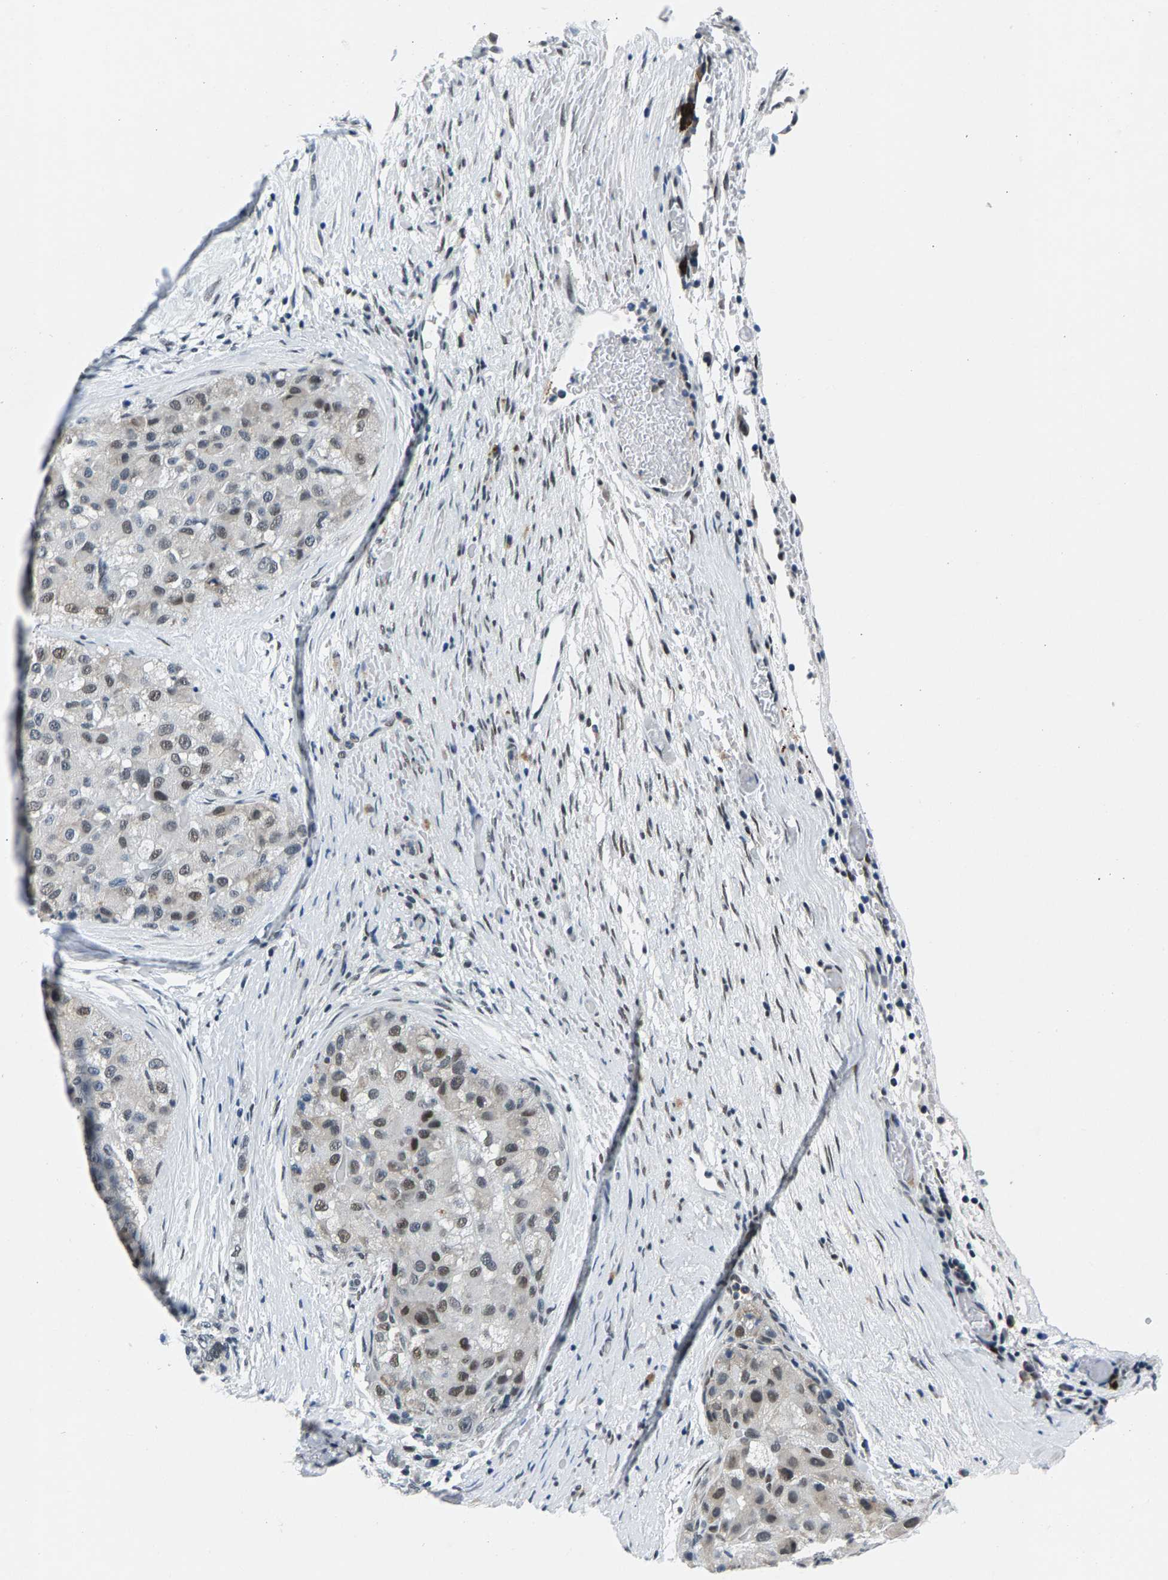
{"staining": {"intensity": "moderate", "quantity": "<25%", "location": "nuclear"}, "tissue": "liver cancer", "cell_type": "Tumor cells", "image_type": "cancer", "snomed": [{"axis": "morphology", "description": "Carcinoma, Hepatocellular, NOS"}, {"axis": "topography", "description": "Liver"}], "caption": "Brown immunohistochemical staining in liver cancer shows moderate nuclear positivity in about <25% of tumor cells.", "gene": "ATF2", "patient": {"sex": "male", "age": 80}}